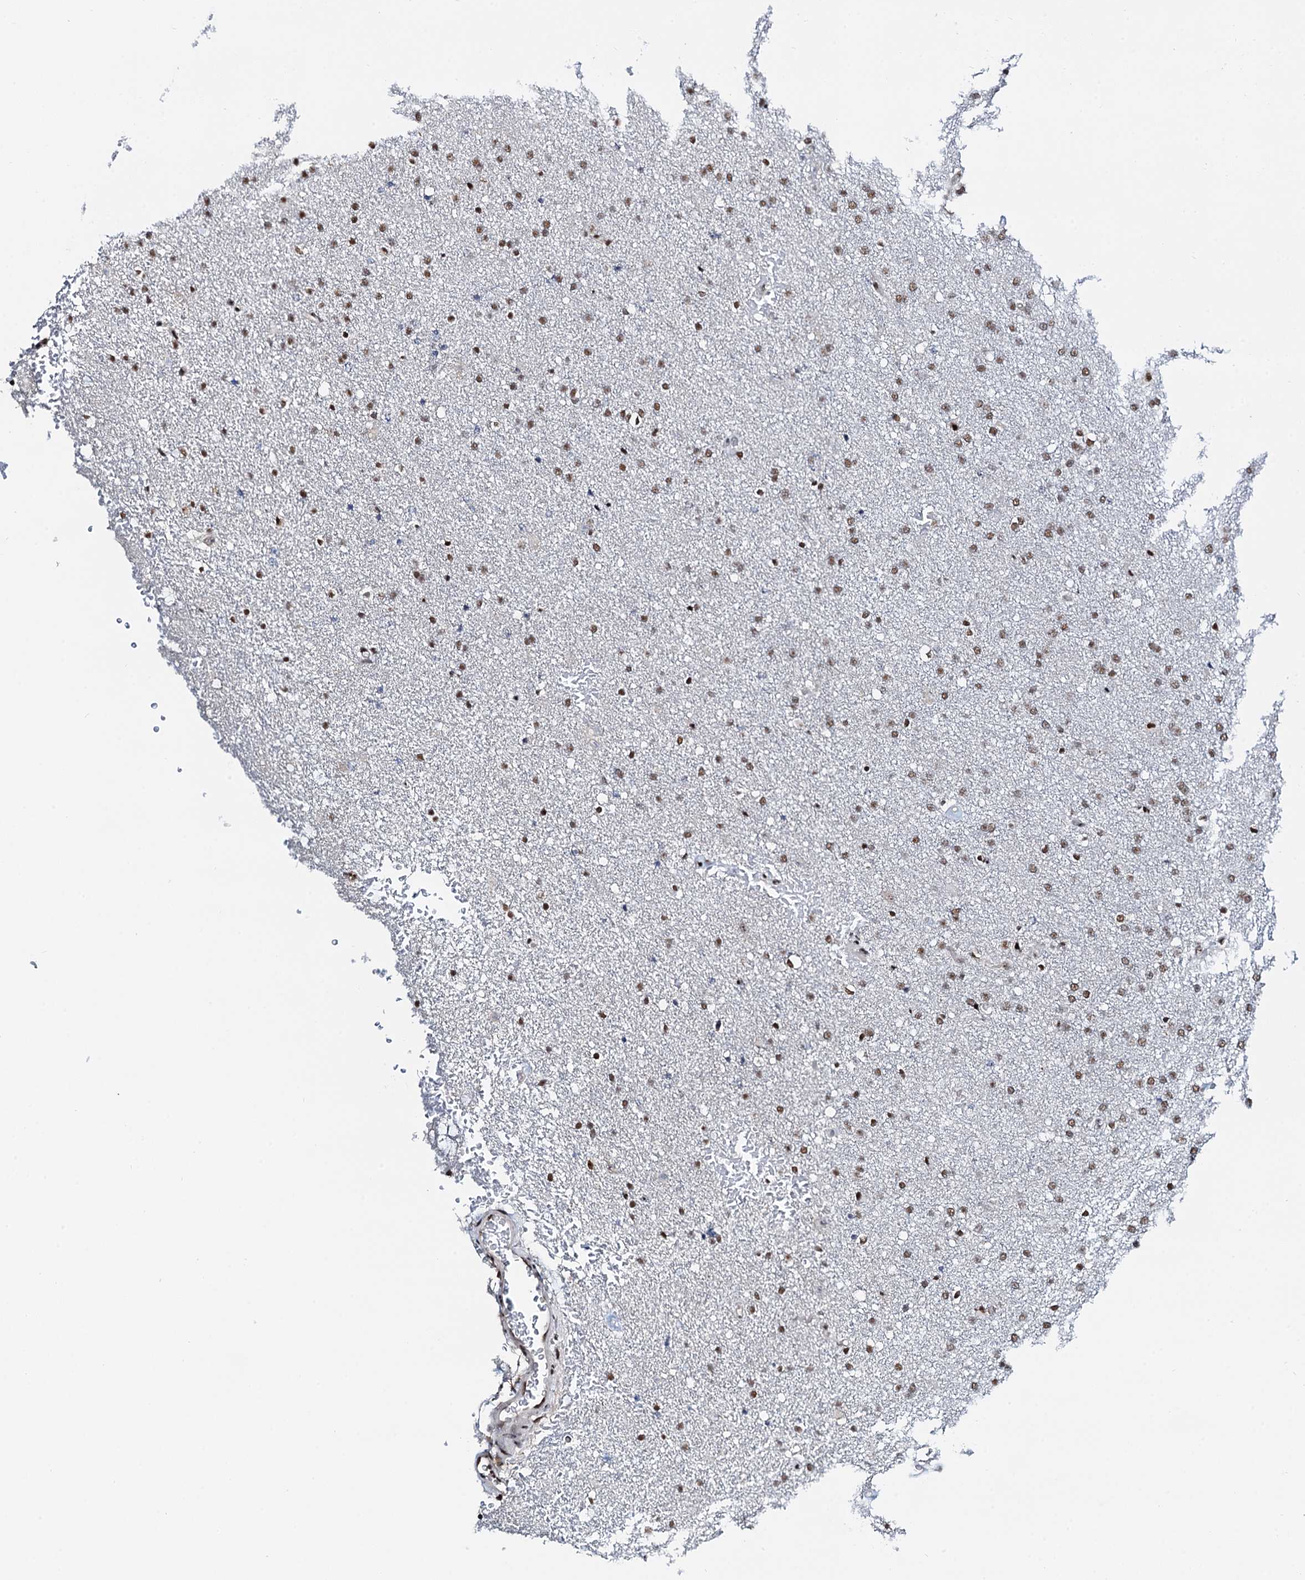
{"staining": {"intensity": "moderate", "quantity": "25%-75%", "location": "nuclear"}, "tissue": "glioma", "cell_type": "Tumor cells", "image_type": "cancer", "snomed": [{"axis": "morphology", "description": "Glioma, malignant, High grade"}, {"axis": "topography", "description": "Brain"}], "caption": "This is a micrograph of immunohistochemistry (IHC) staining of malignant high-grade glioma, which shows moderate staining in the nuclear of tumor cells.", "gene": "ZNF609", "patient": {"sex": "male", "age": 72}}